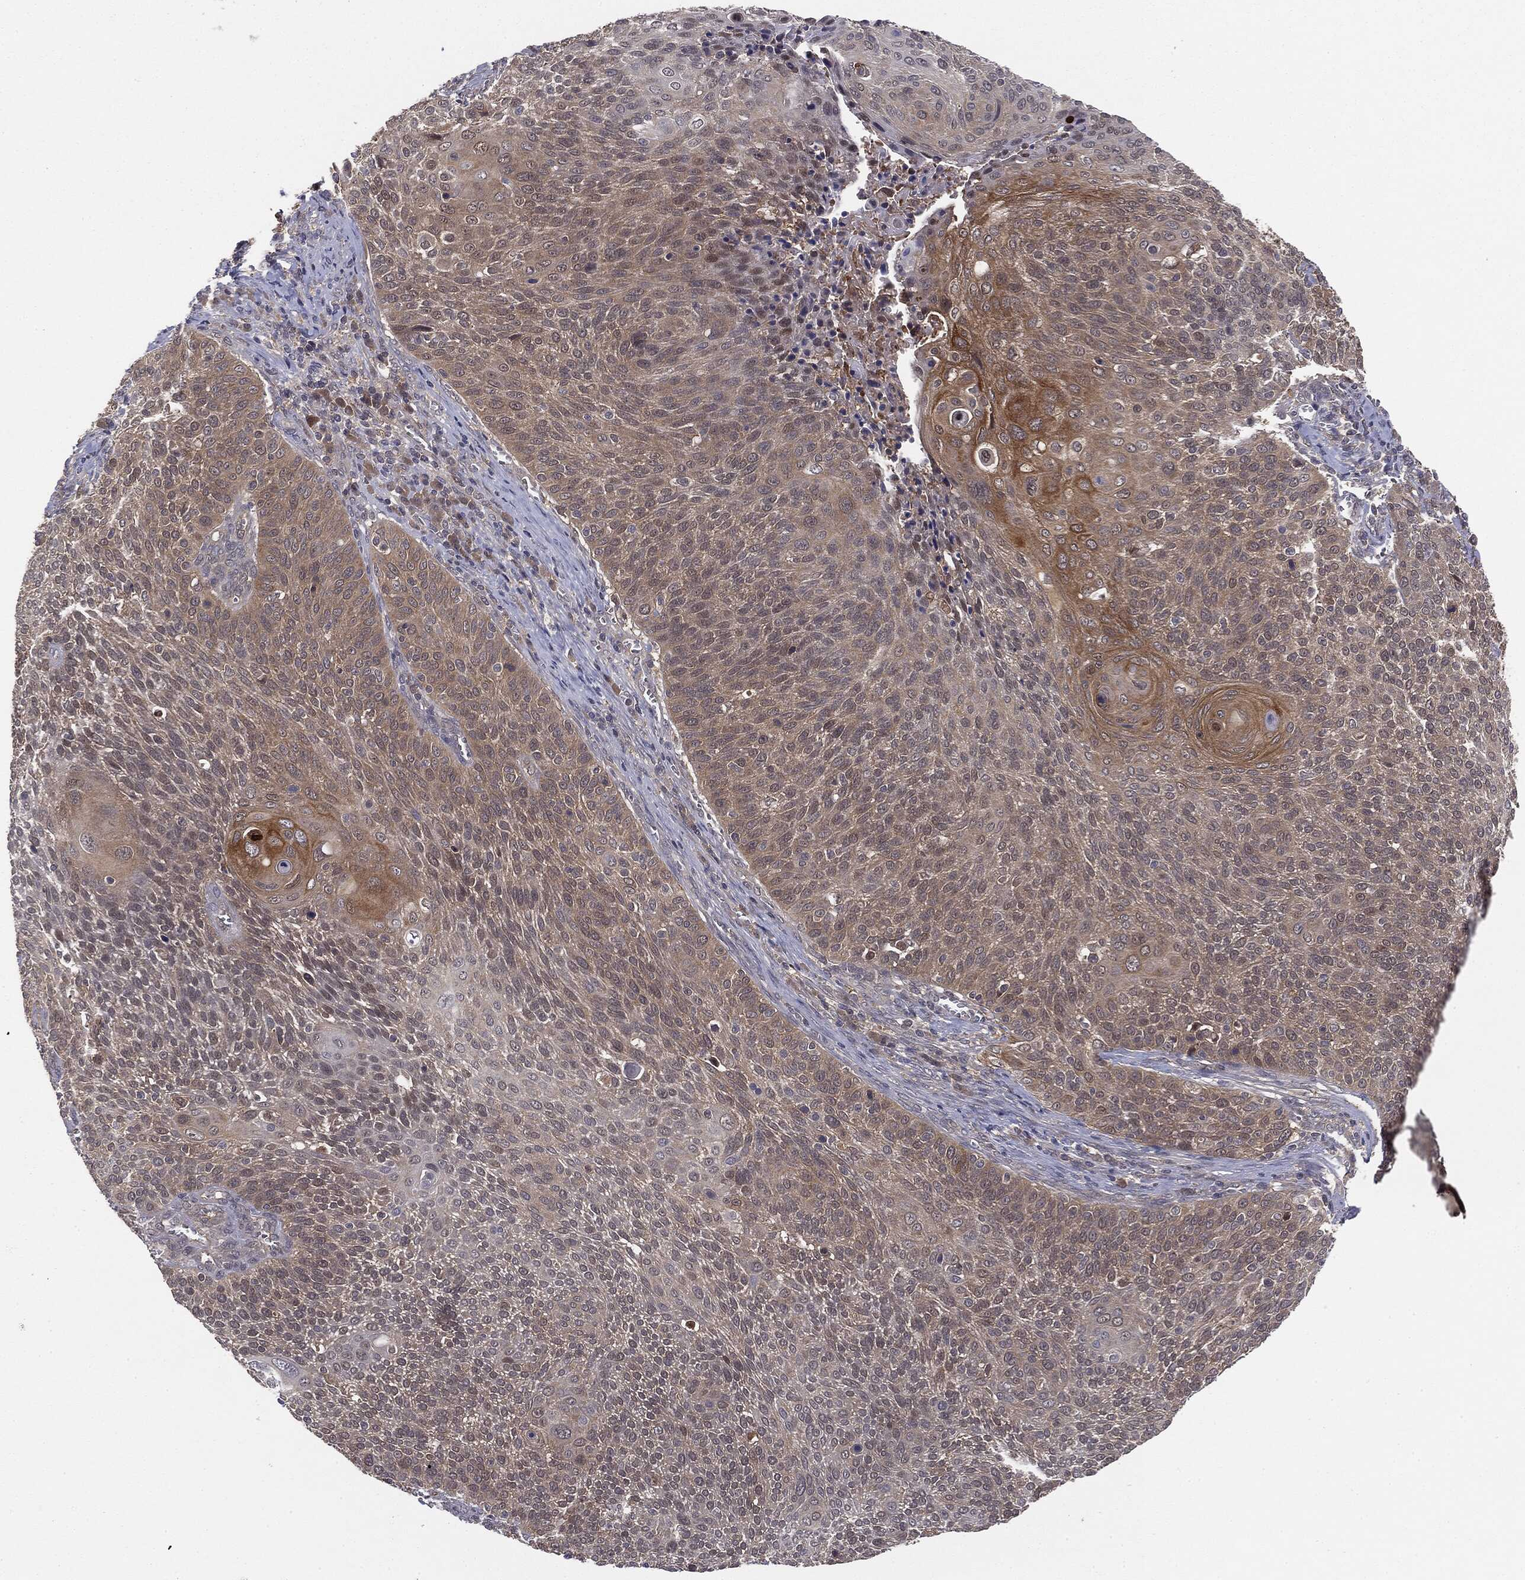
{"staining": {"intensity": "moderate", "quantity": "<25%", "location": "cytoplasmic/membranous"}, "tissue": "cervical cancer", "cell_type": "Tumor cells", "image_type": "cancer", "snomed": [{"axis": "morphology", "description": "Squamous cell carcinoma, NOS"}, {"axis": "topography", "description": "Cervix"}], "caption": "Immunohistochemistry (DAB (3,3'-diaminobenzidine)) staining of squamous cell carcinoma (cervical) displays moderate cytoplasmic/membranous protein positivity in about <25% of tumor cells.", "gene": "KRT7", "patient": {"sex": "female", "age": 31}}